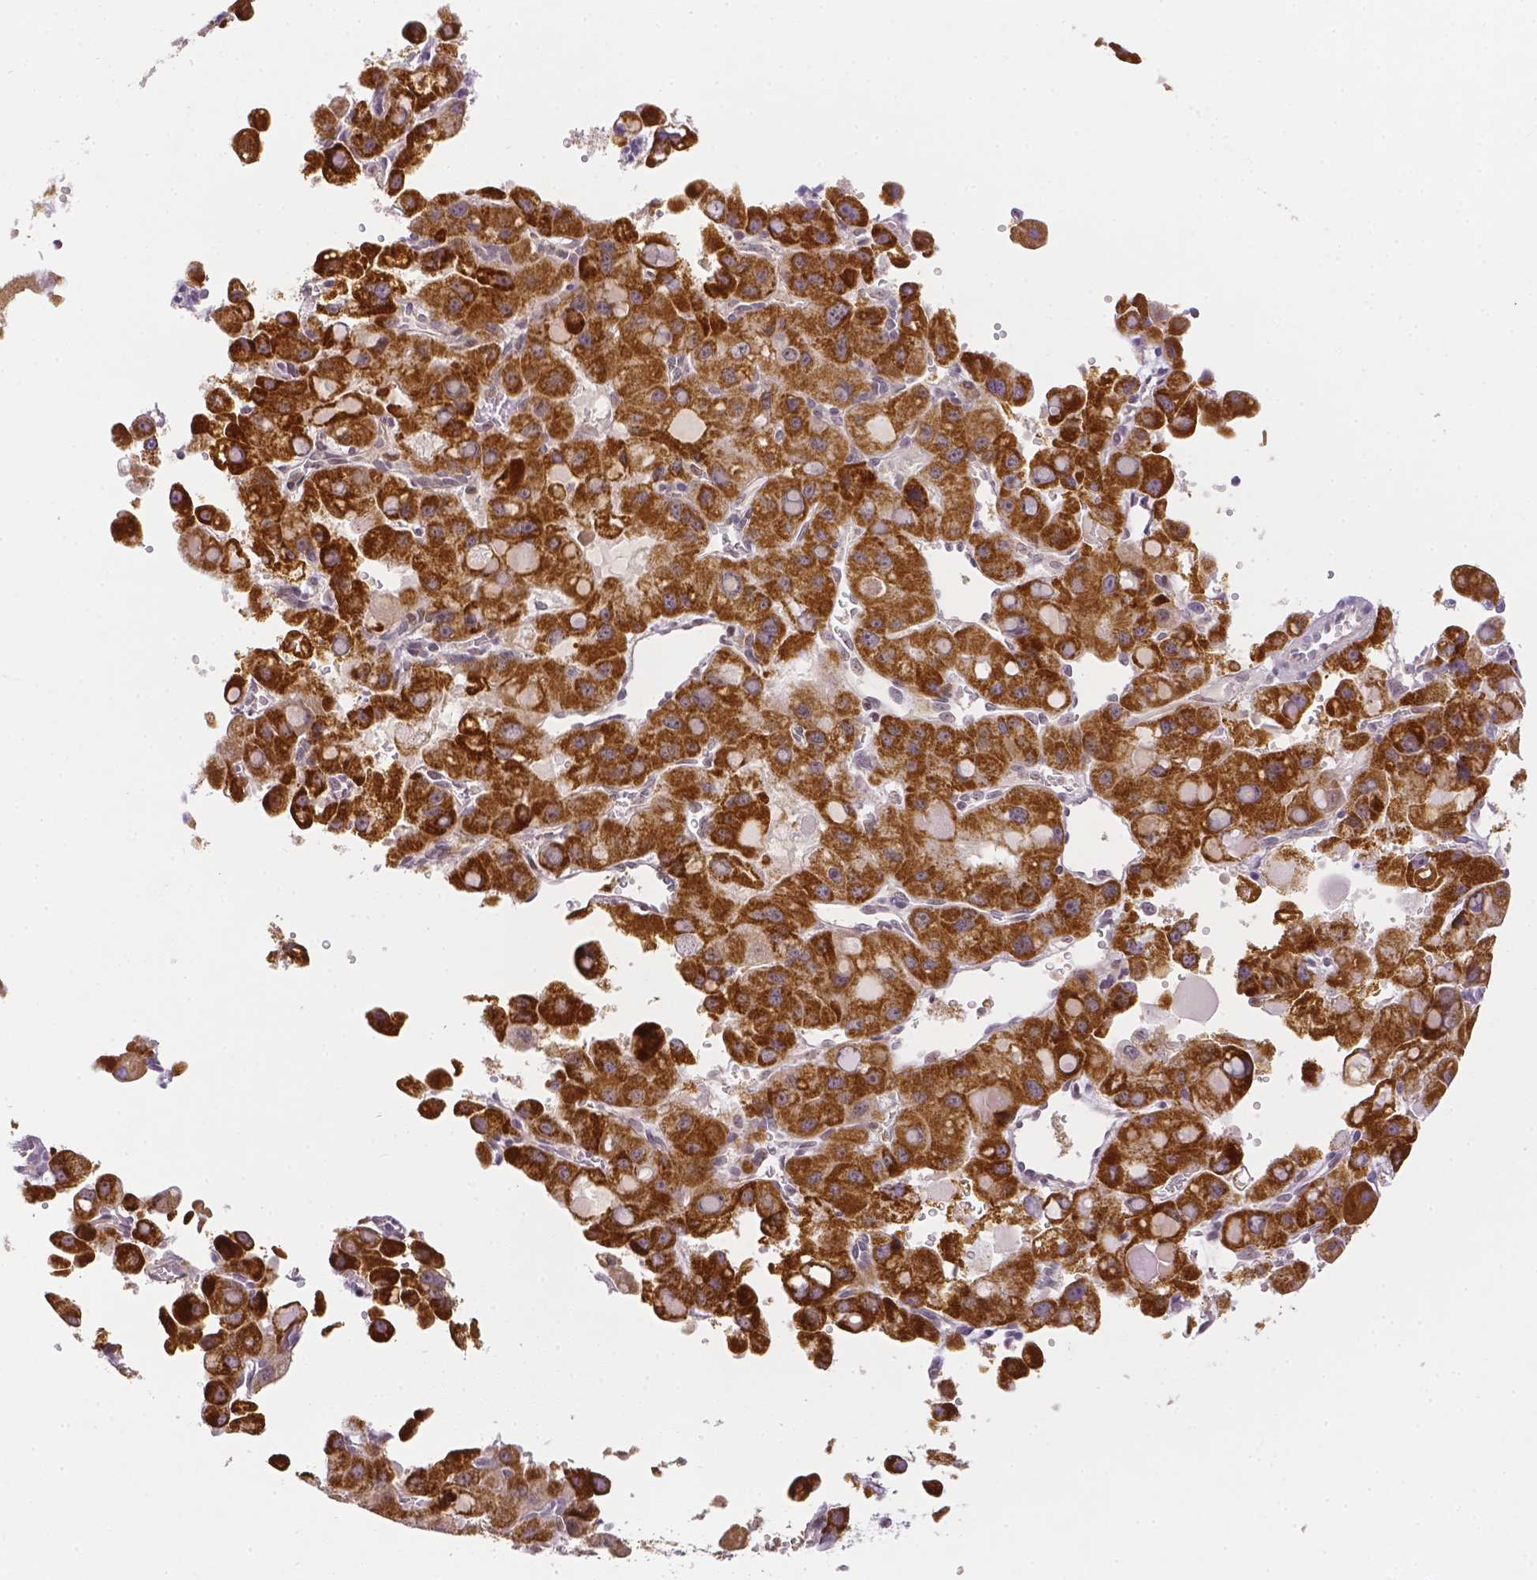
{"staining": {"intensity": "strong", "quantity": ">75%", "location": "cytoplasmic/membranous"}, "tissue": "liver cancer", "cell_type": "Tumor cells", "image_type": "cancer", "snomed": [{"axis": "morphology", "description": "Carcinoma, Hepatocellular, NOS"}, {"axis": "topography", "description": "Liver"}], "caption": "Liver hepatocellular carcinoma tissue displays strong cytoplasmic/membranous expression in about >75% of tumor cells", "gene": "ZNF280B", "patient": {"sex": "male", "age": 27}}